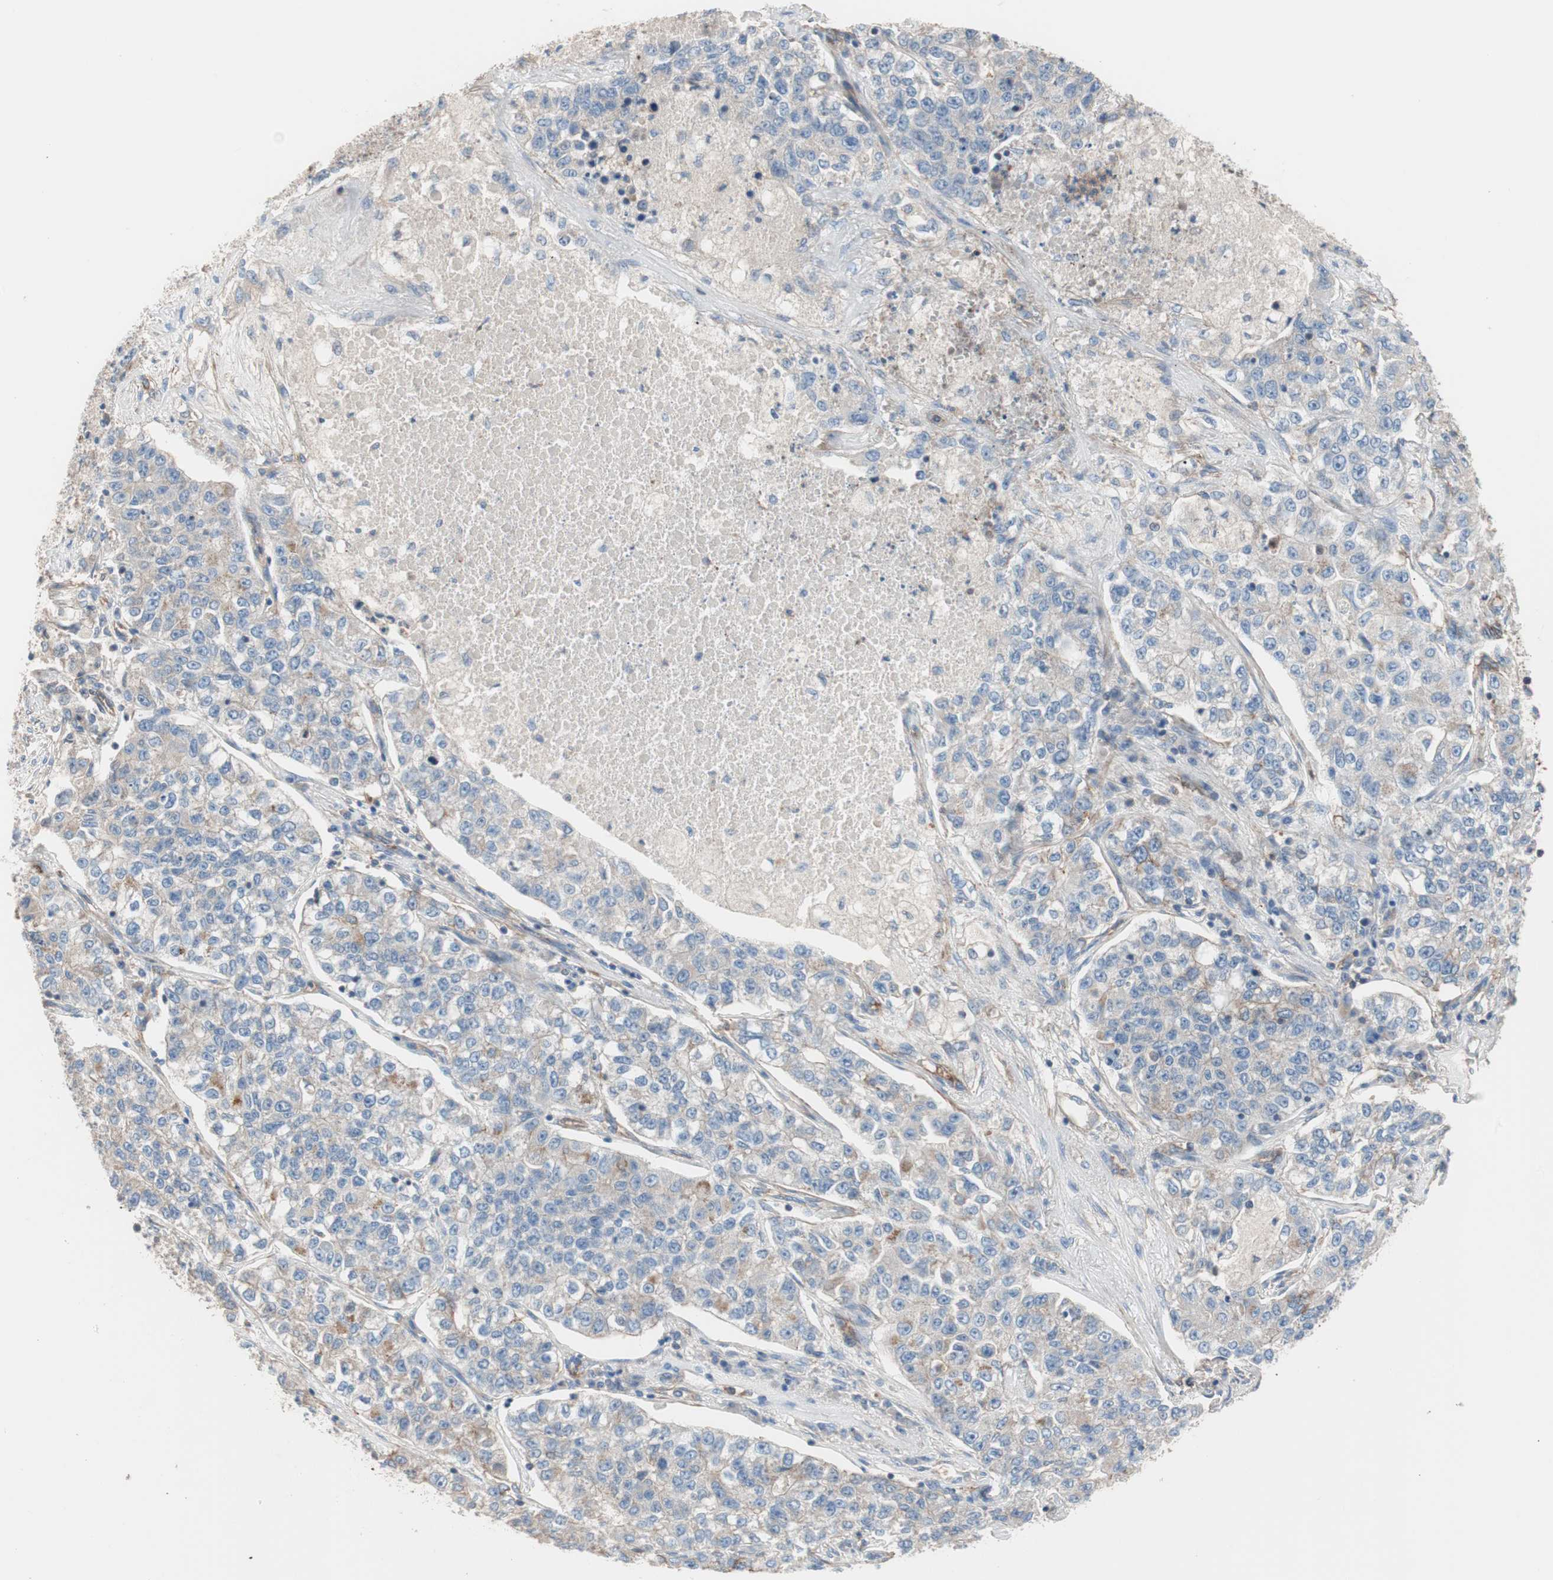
{"staining": {"intensity": "weak", "quantity": "25%-75%", "location": "cytoplasmic/membranous"}, "tissue": "lung cancer", "cell_type": "Tumor cells", "image_type": "cancer", "snomed": [{"axis": "morphology", "description": "Adenocarcinoma, NOS"}, {"axis": "topography", "description": "Lung"}], "caption": "Immunohistochemistry micrograph of neoplastic tissue: lung adenocarcinoma stained using immunohistochemistry (IHC) shows low levels of weak protein expression localized specifically in the cytoplasmic/membranous of tumor cells, appearing as a cytoplasmic/membranous brown color.", "gene": "GPR160", "patient": {"sex": "male", "age": 49}}